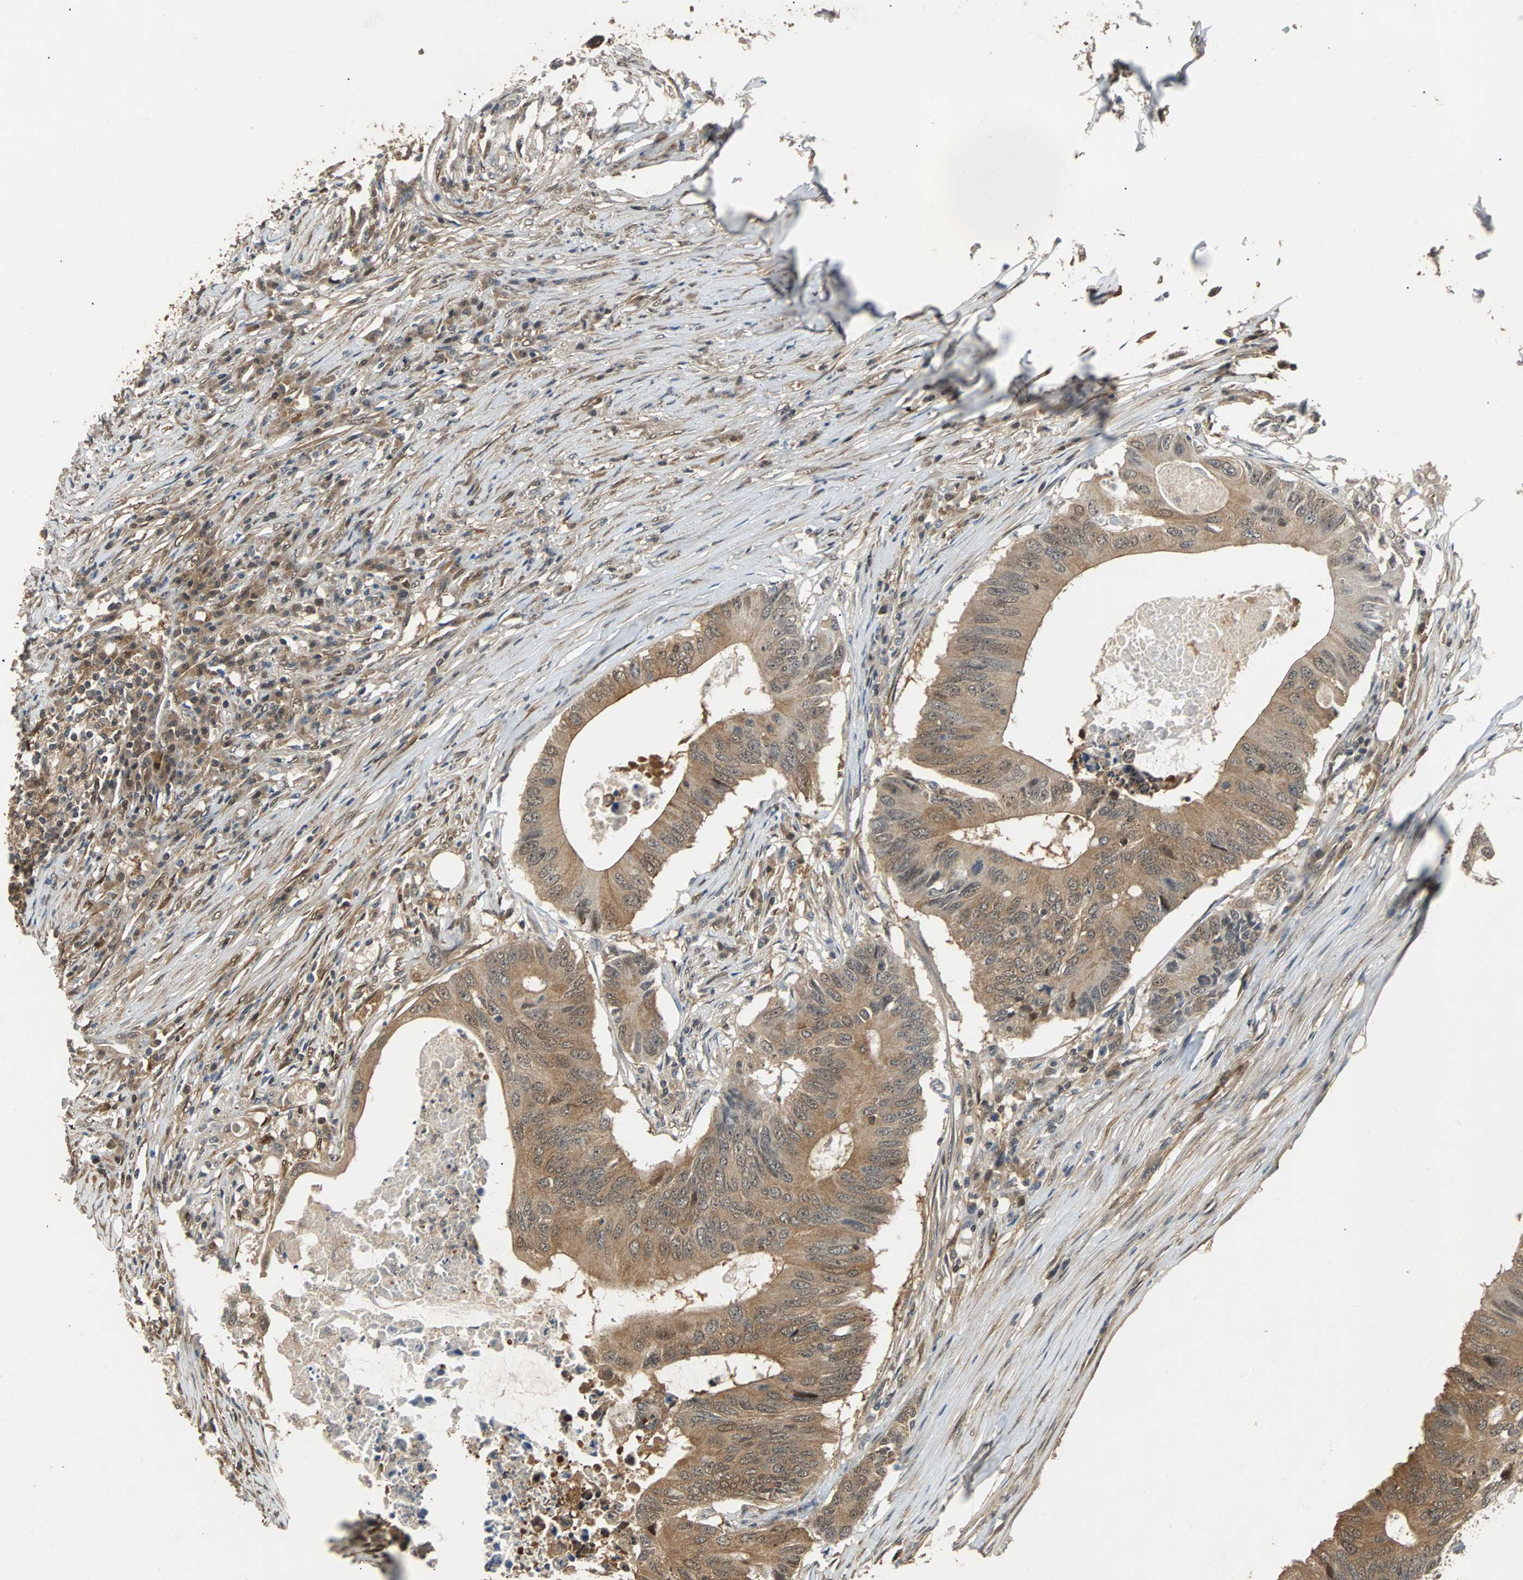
{"staining": {"intensity": "moderate", "quantity": ">75%", "location": "cytoplasmic/membranous,nuclear"}, "tissue": "colorectal cancer", "cell_type": "Tumor cells", "image_type": "cancer", "snomed": [{"axis": "morphology", "description": "Adenocarcinoma, NOS"}, {"axis": "topography", "description": "Colon"}], "caption": "Tumor cells exhibit medium levels of moderate cytoplasmic/membranous and nuclear expression in approximately >75% of cells in human colorectal cancer.", "gene": "PRDX6", "patient": {"sex": "male", "age": 71}}